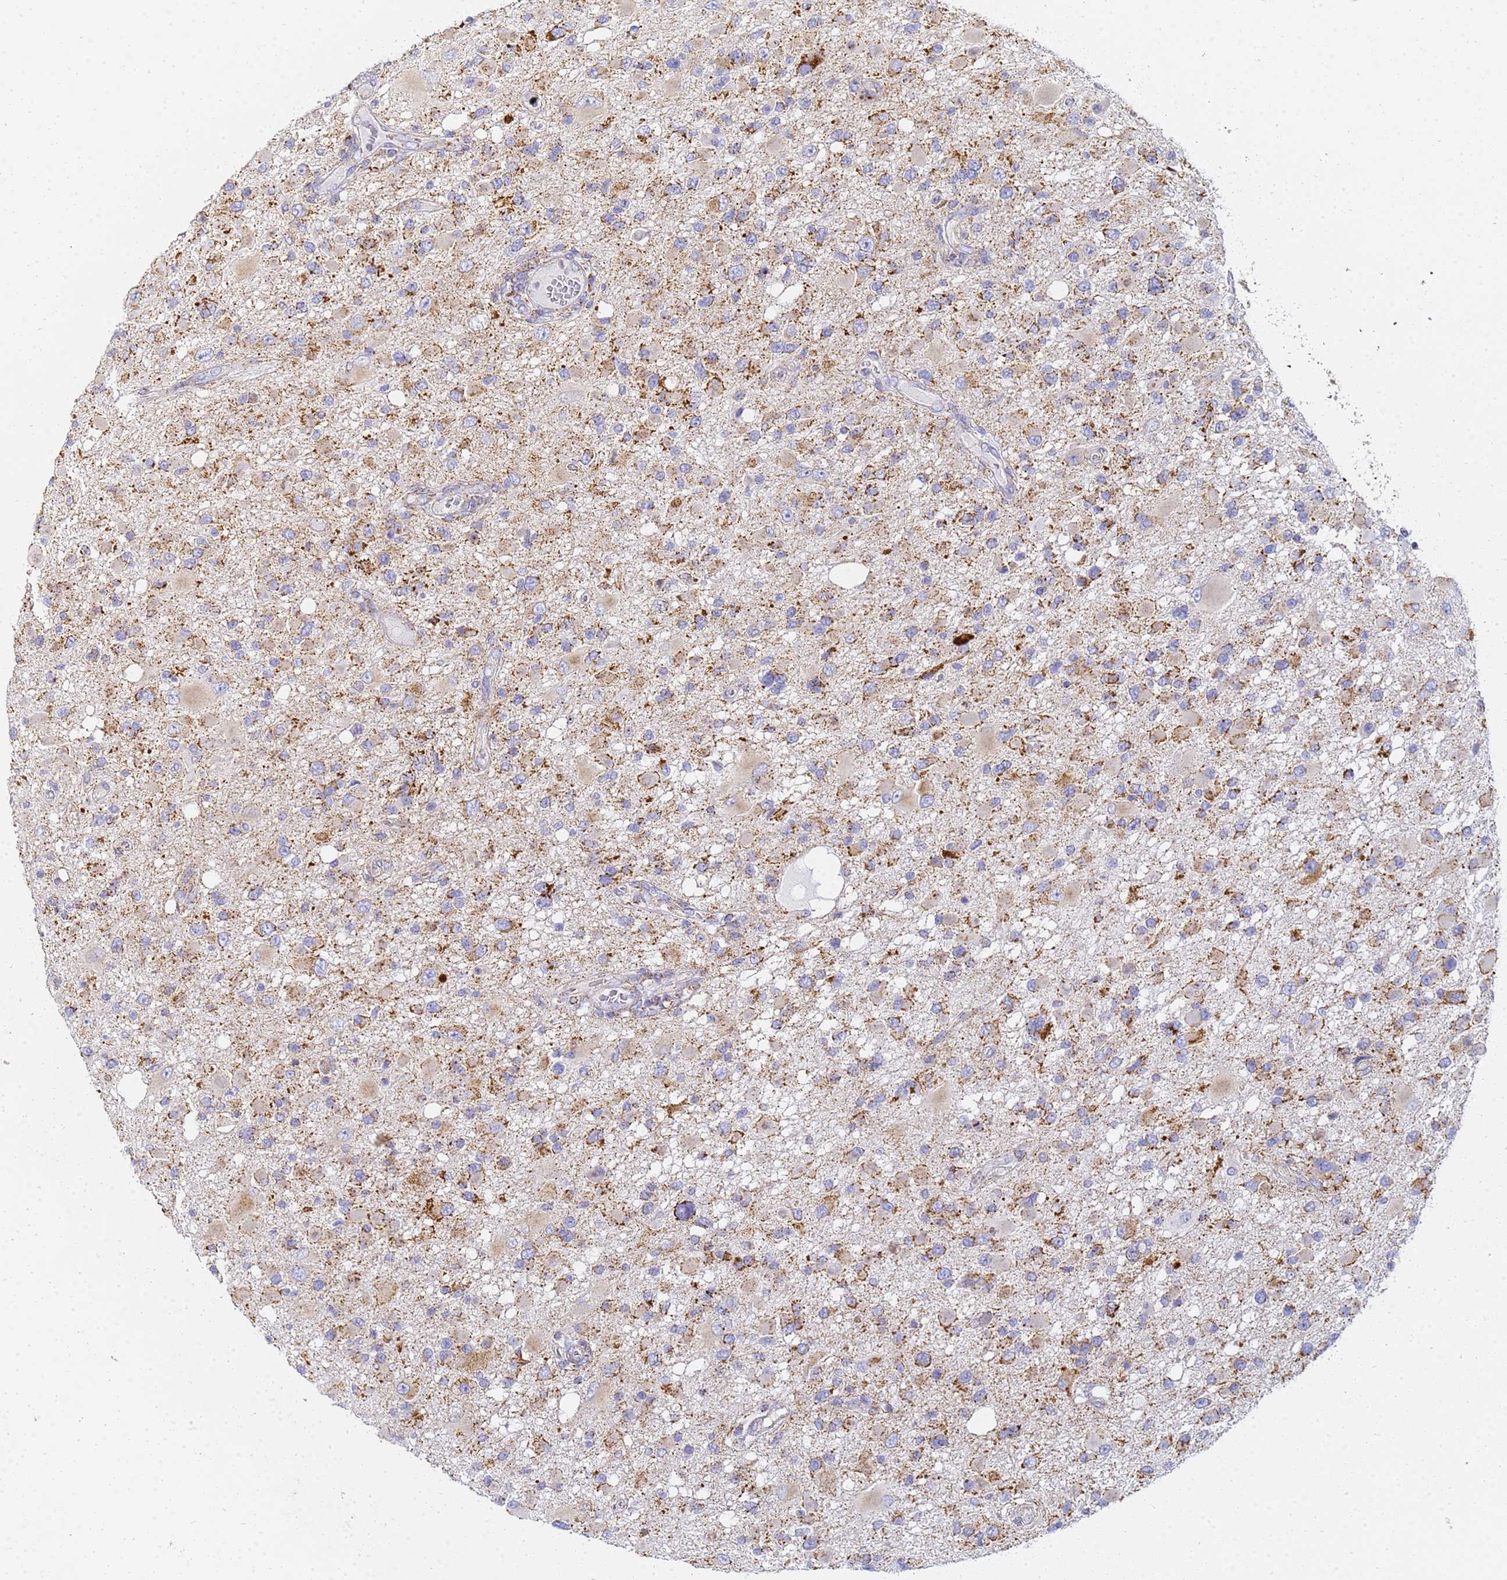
{"staining": {"intensity": "strong", "quantity": "25%-75%", "location": "cytoplasmic/membranous"}, "tissue": "glioma", "cell_type": "Tumor cells", "image_type": "cancer", "snomed": [{"axis": "morphology", "description": "Glioma, malignant, High grade"}, {"axis": "topography", "description": "Brain"}], "caption": "High-magnification brightfield microscopy of glioma stained with DAB (brown) and counterstained with hematoxylin (blue). tumor cells exhibit strong cytoplasmic/membranous expression is identified in approximately25%-75% of cells. Nuclei are stained in blue.", "gene": "CNIH4", "patient": {"sex": "male", "age": 53}}